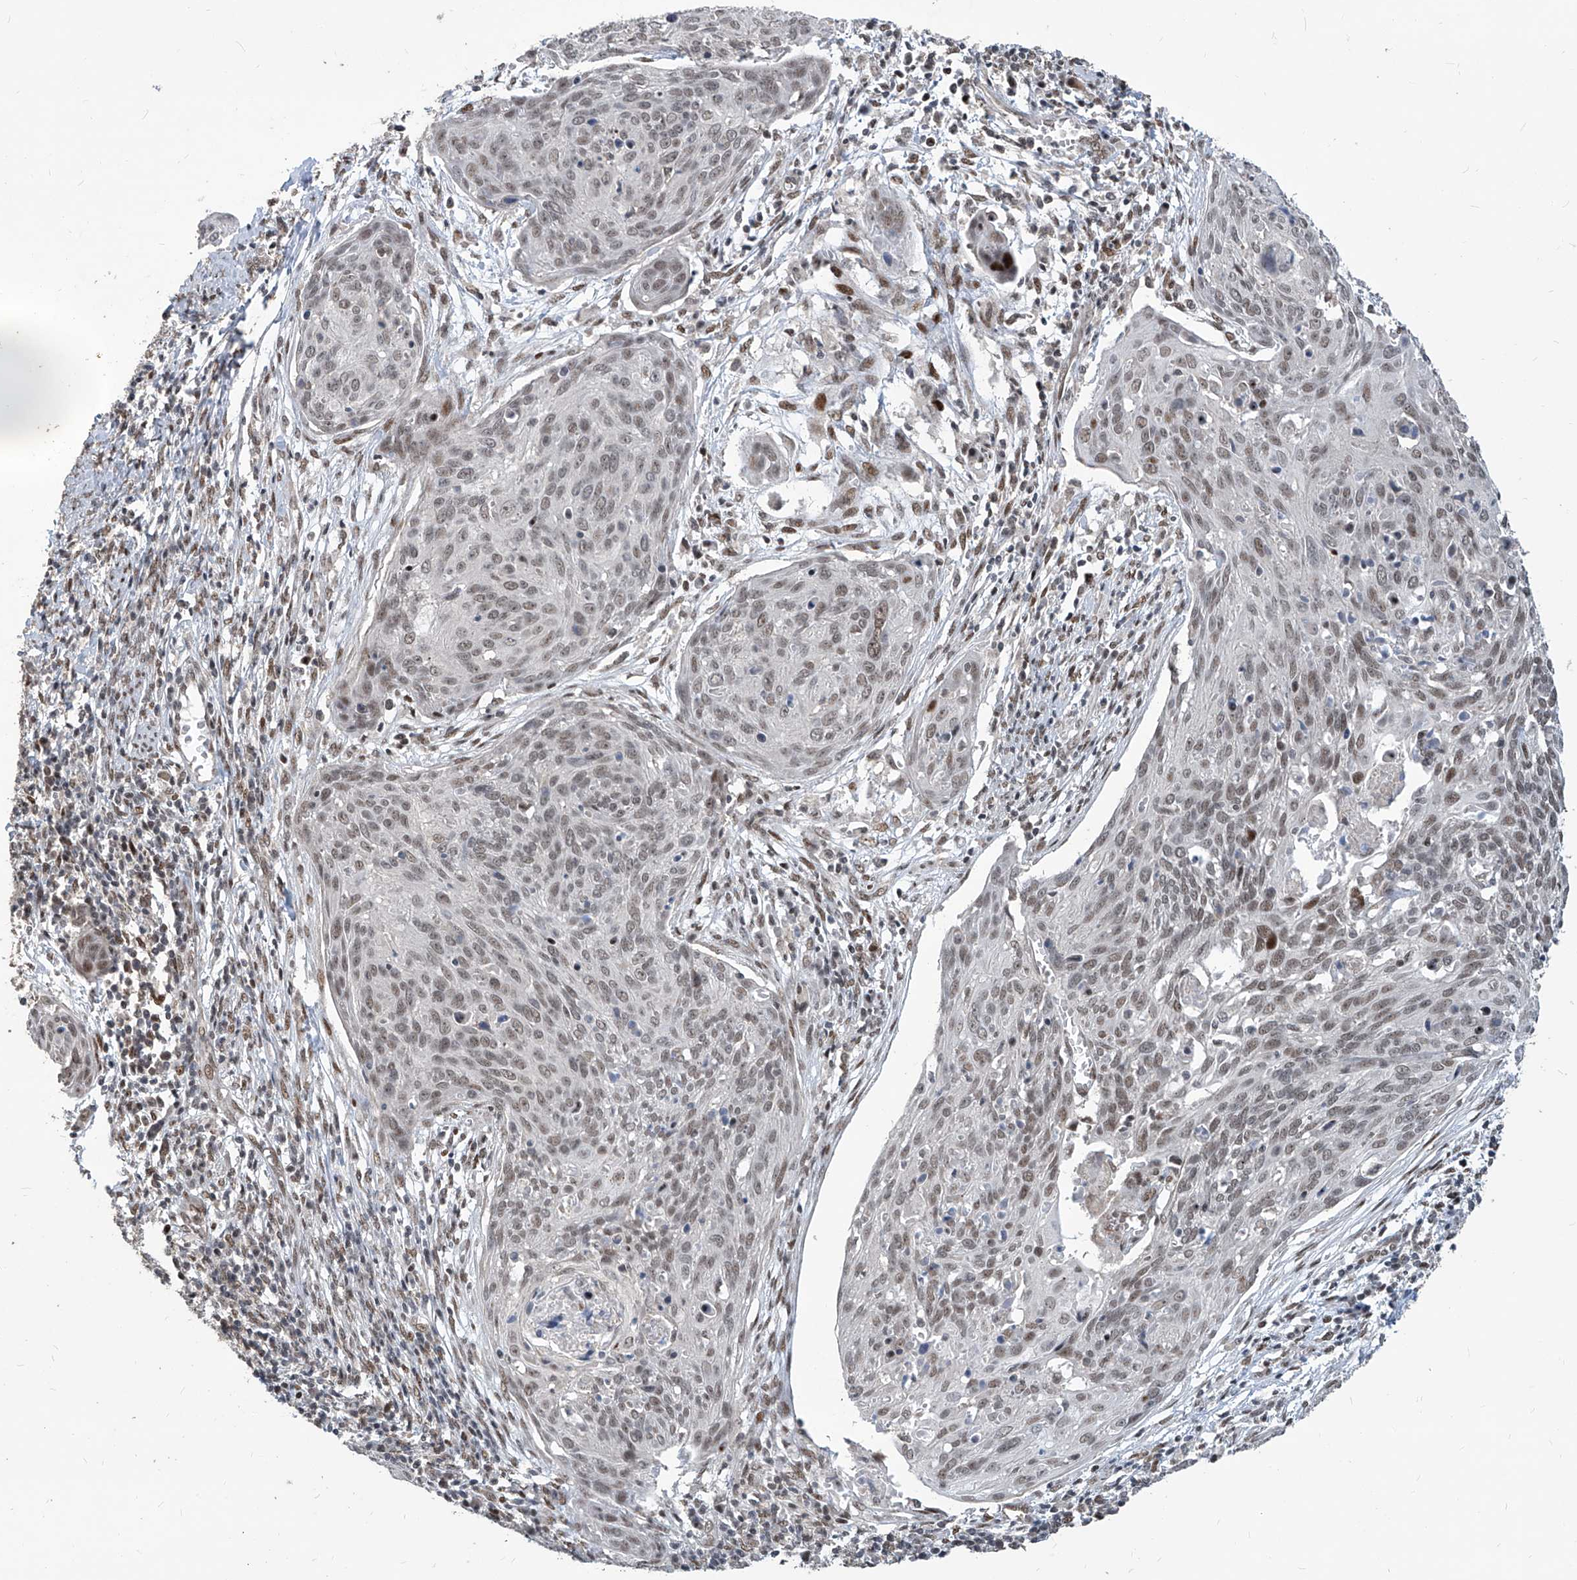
{"staining": {"intensity": "weak", "quantity": "25%-75%", "location": "nuclear"}, "tissue": "cervical cancer", "cell_type": "Tumor cells", "image_type": "cancer", "snomed": [{"axis": "morphology", "description": "Squamous cell carcinoma, NOS"}, {"axis": "topography", "description": "Cervix"}], "caption": "Immunohistochemical staining of human cervical cancer (squamous cell carcinoma) exhibits low levels of weak nuclear staining in approximately 25%-75% of tumor cells. (Brightfield microscopy of DAB IHC at high magnification).", "gene": "IRF2", "patient": {"sex": "female", "age": 38}}